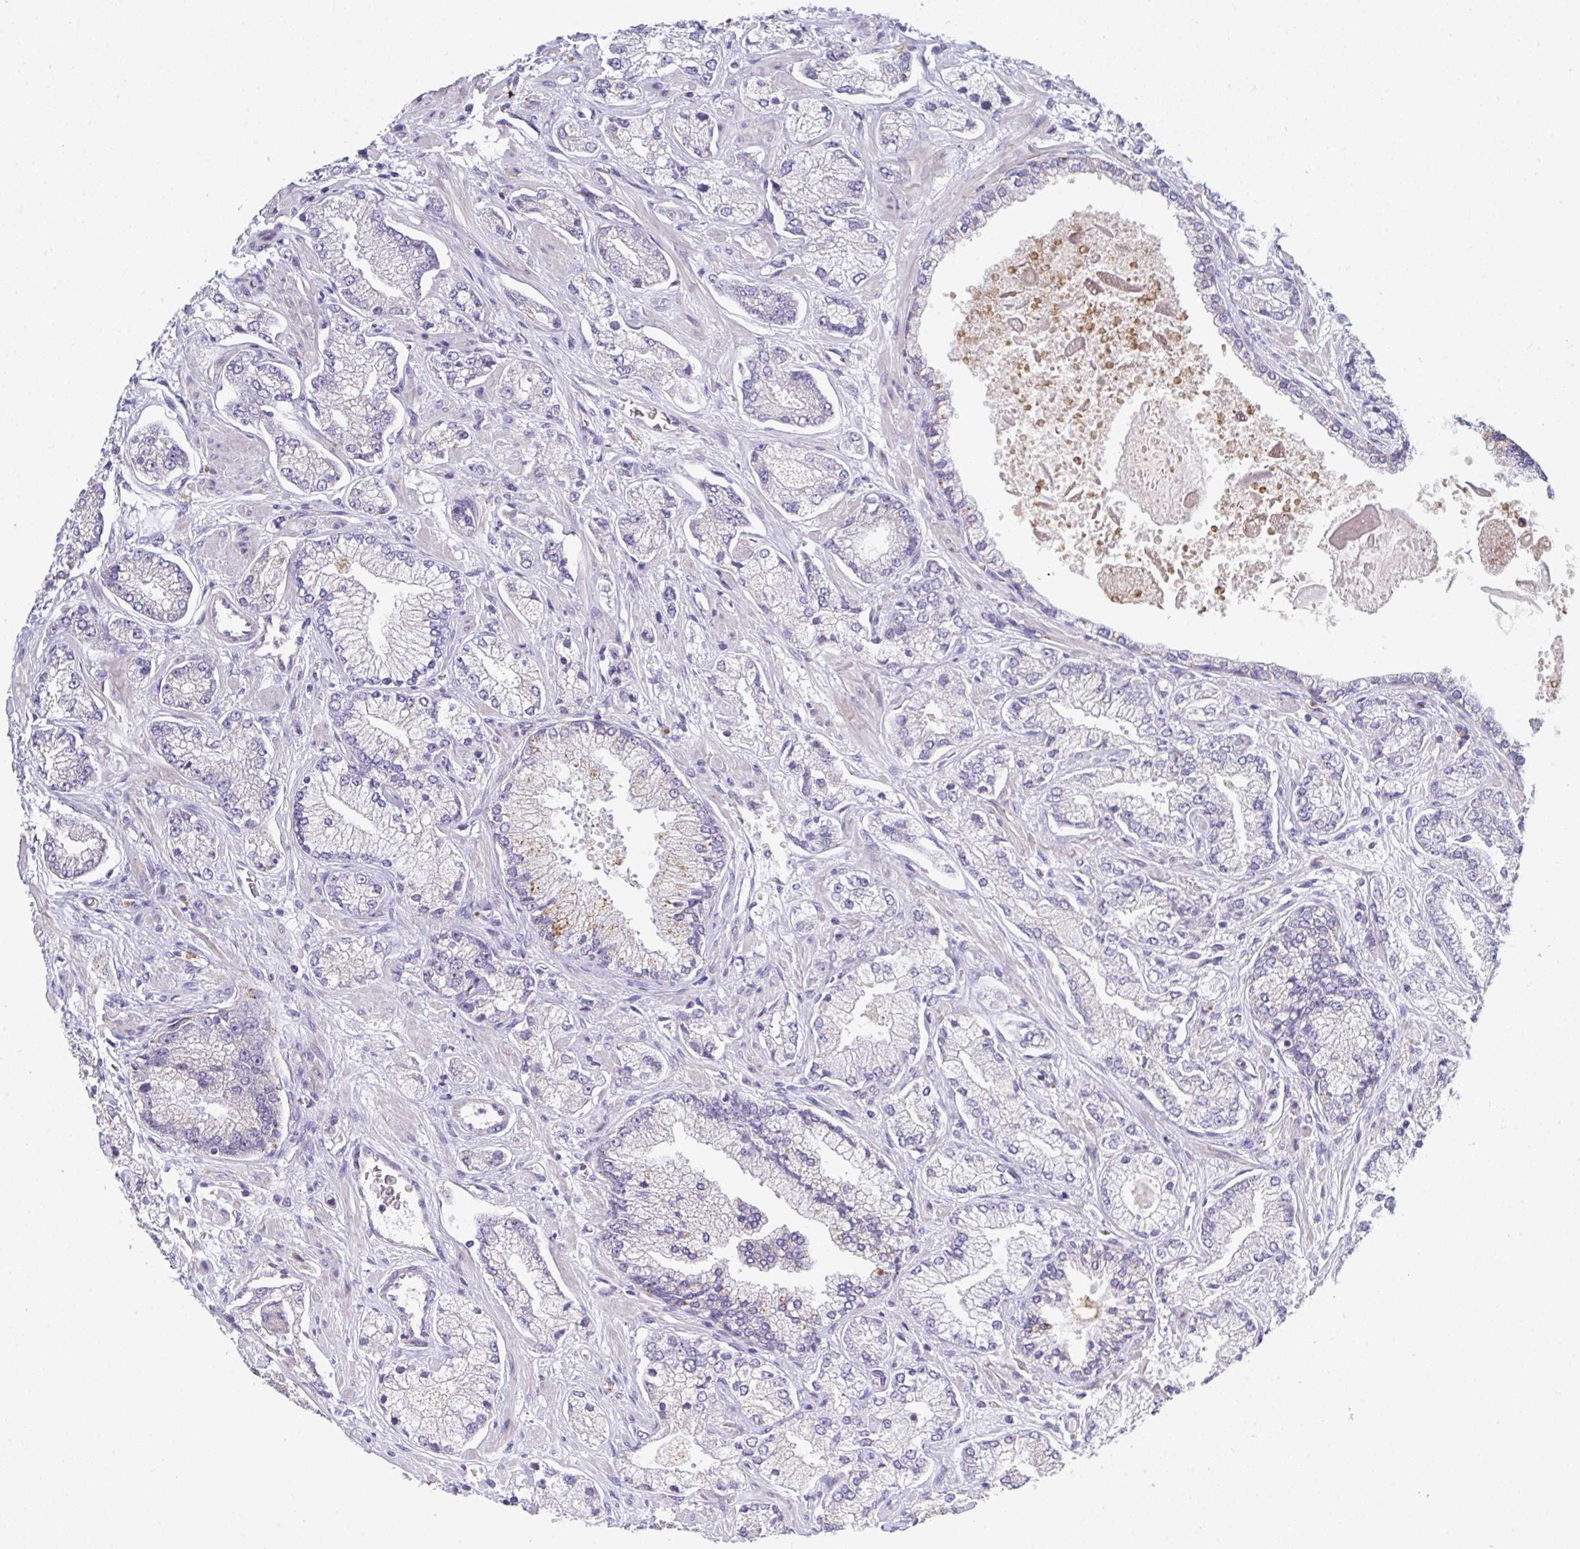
{"staining": {"intensity": "negative", "quantity": "none", "location": "none"}, "tissue": "prostate cancer", "cell_type": "Tumor cells", "image_type": "cancer", "snomed": [{"axis": "morphology", "description": "Normal tissue, NOS"}, {"axis": "morphology", "description": "Adenocarcinoma, High grade"}, {"axis": "topography", "description": "Prostate"}, {"axis": "topography", "description": "Peripheral nerve tissue"}], "caption": "Immunohistochemical staining of prostate cancer demonstrates no significant positivity in tumor cells.", "gene": "HGFAC", "patient": {"sex": "male", "age": 68}}